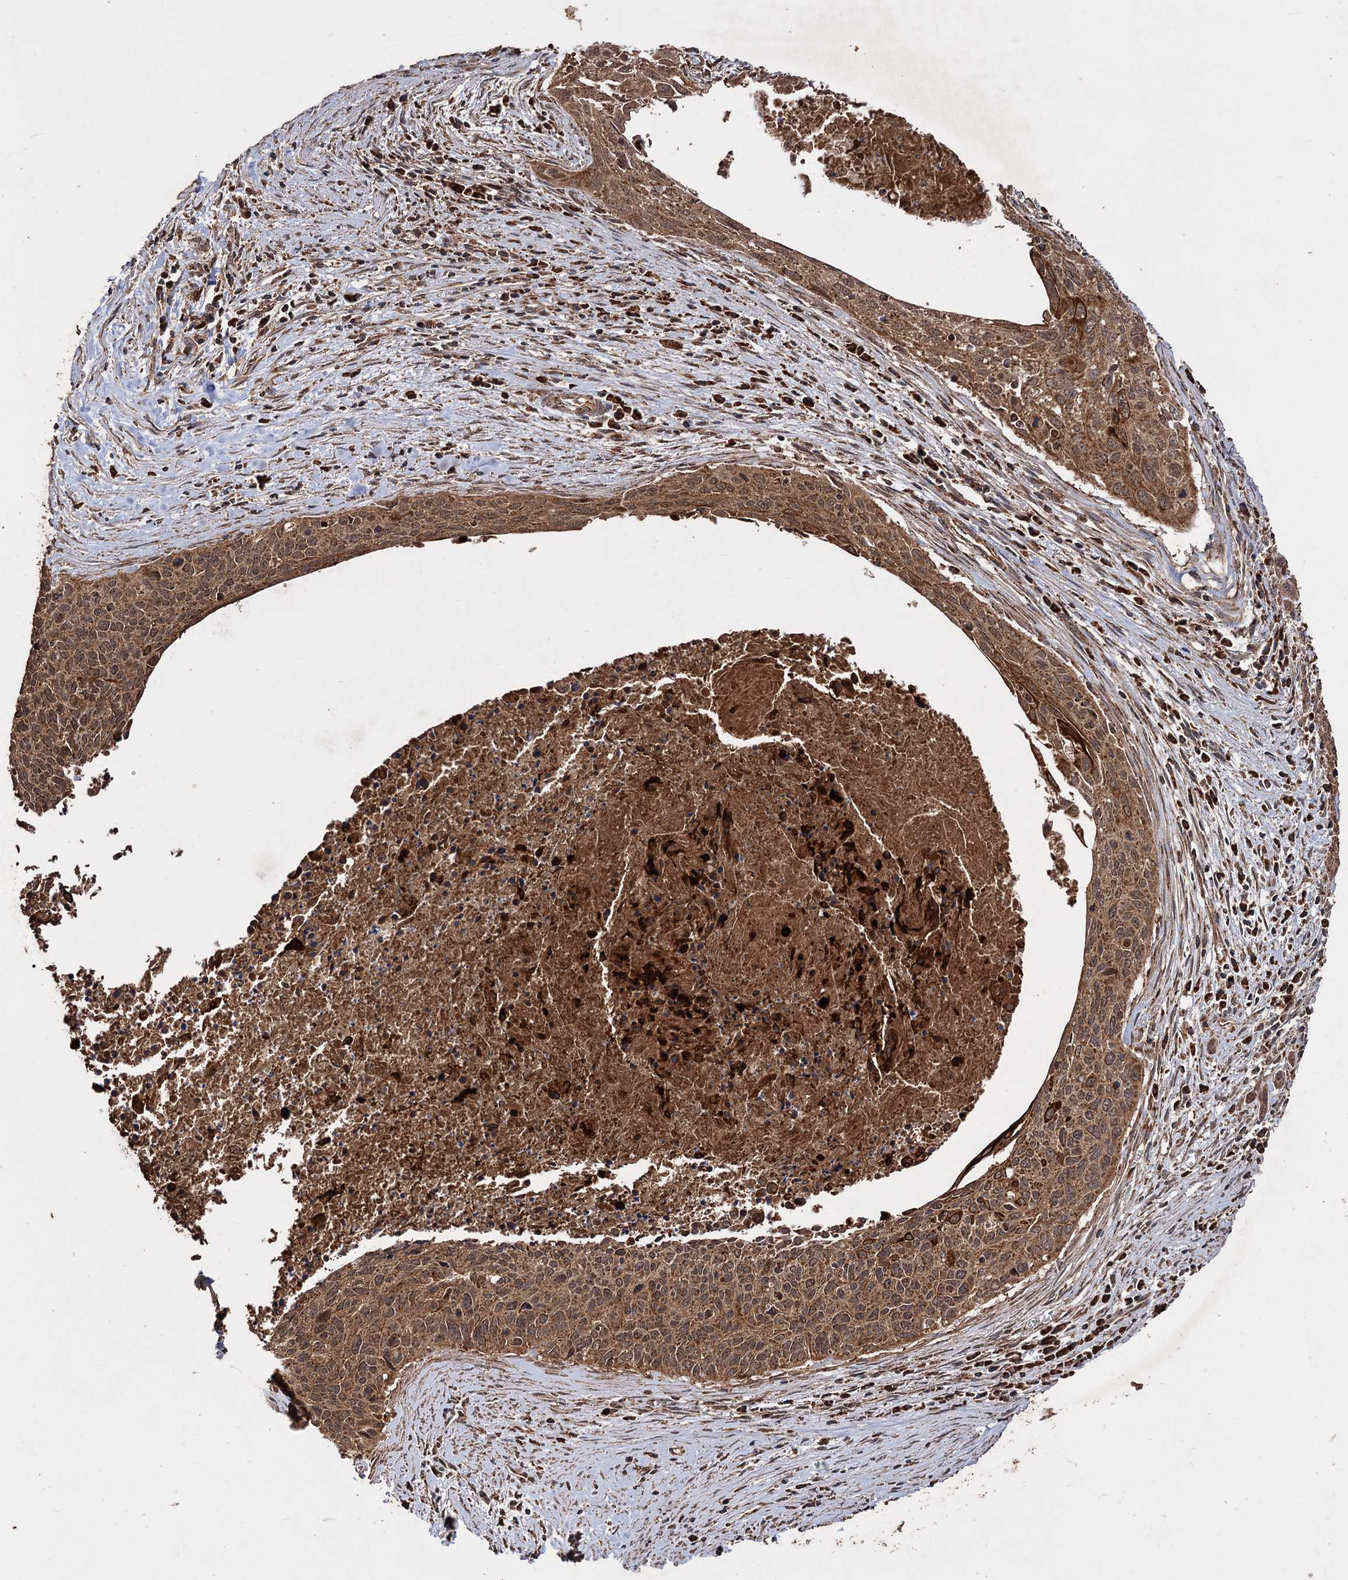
{"staining": {"intensity": "moderate", "quantity": ">75%", "location": "cytoplasmic/membranous"}, "tissue": "cervical cancer", "cell_type": "Tumor cells", "image_type": "cancer", "snomed": [{"axis": "morphology", "description": "Squamous cell carcinoma, NOS"}, {"axis": "topography", "description": "Cervix"}], "caption": "An IHC image of neoplastic tissue is shown. Protein staining in brown shows moderate cytoplasmic/membranous positivity in cervical cancer (squamous cell carcinoma) within tumor cells.", "gene": "IPO4", "patient": {"sex": "female", "age": 55}}